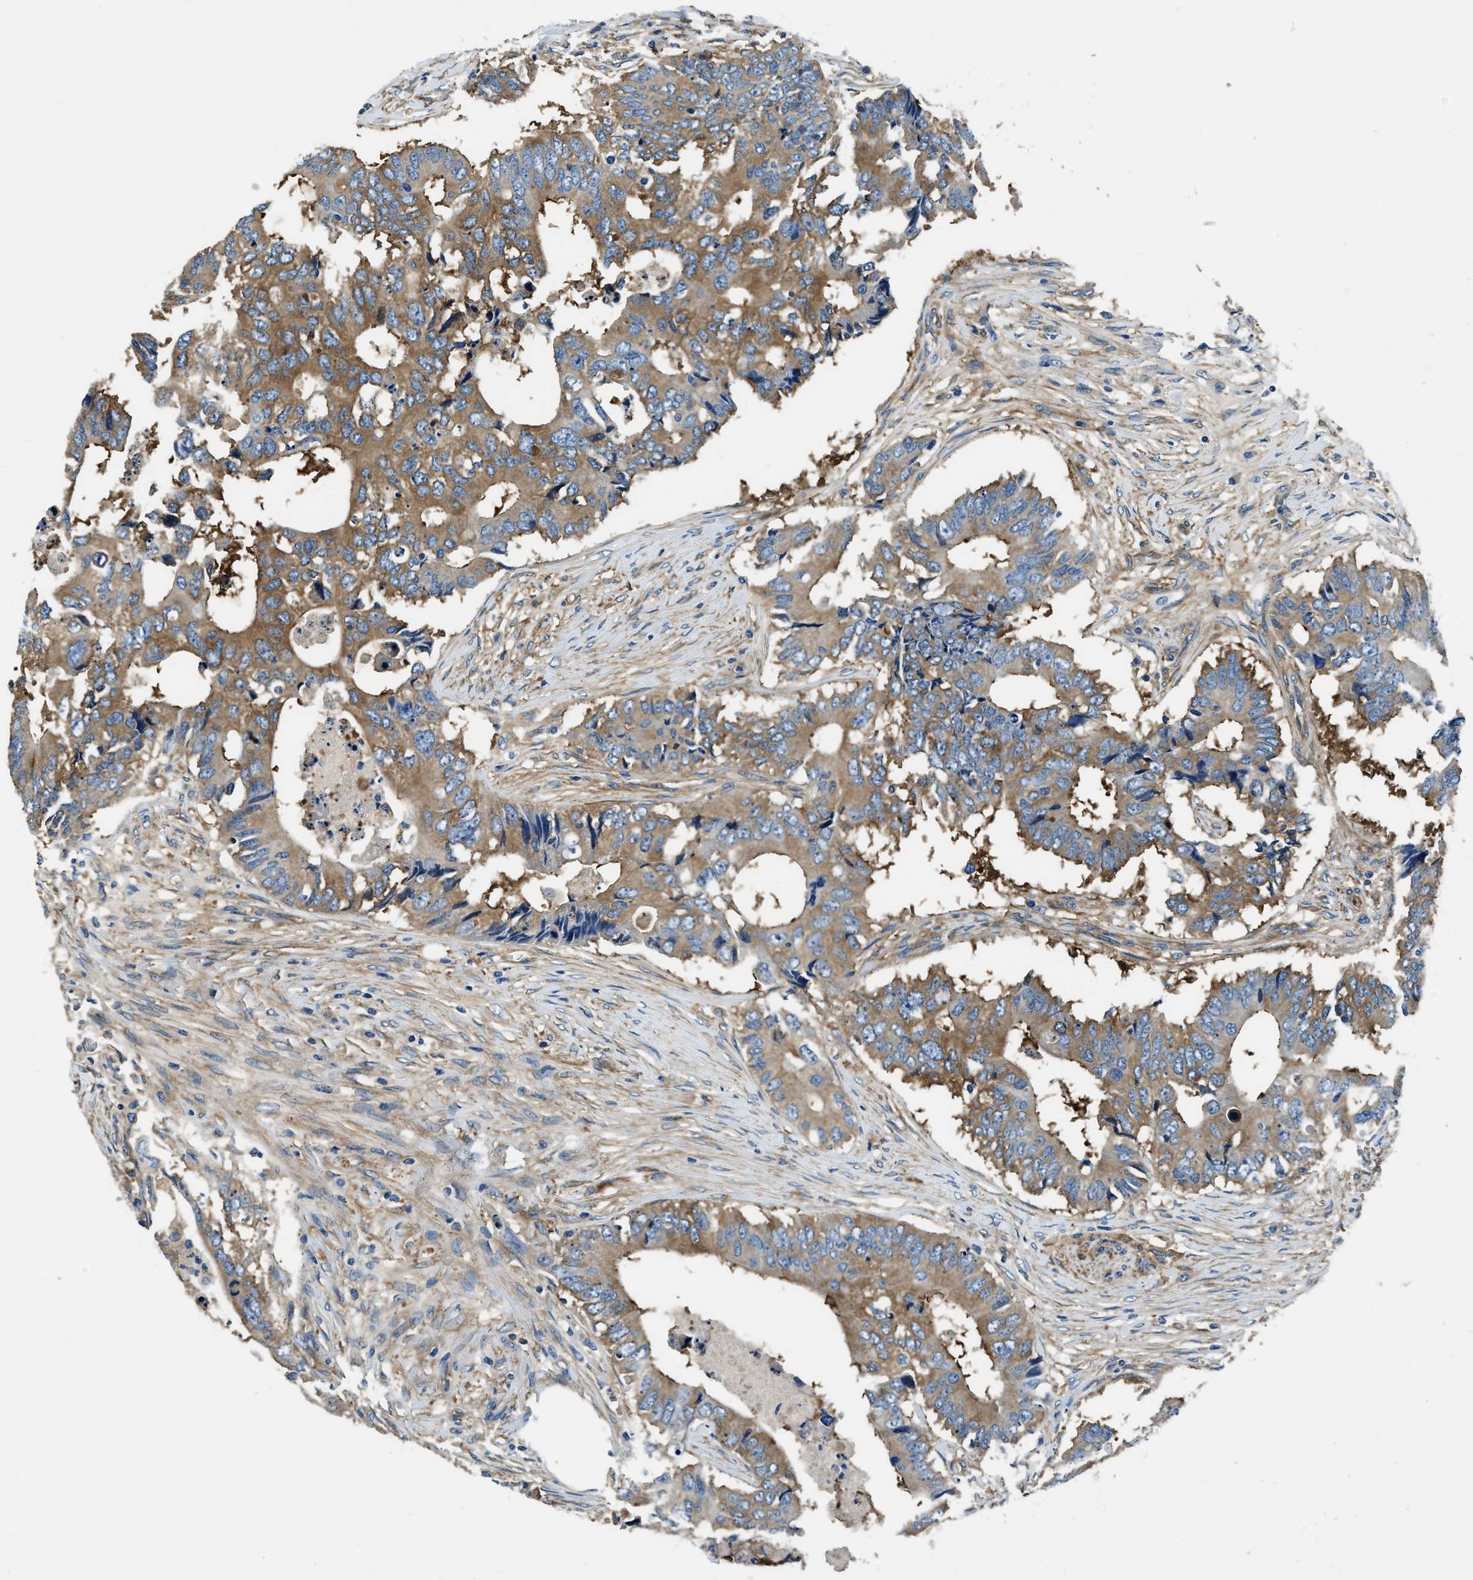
{"staining": {"intensity": "moderate", "quantity": ">75%", "location": "cytoplasmic/membranous"}, "tissue": "colorectal cancer", "cell_type": "Tumor cells", "image_type": "cancer", "snomed": [{"axis": "morphology", "description": "Adenocarcinoma, NOS"}, {"axis": "topography", "description": "Colon"}], "caption": "A histopathology image of human adenocarcinoma (colorectal) stained for a protein displays moderate cytoplasmic/membranous brown staining in tumor cells.", "gene": "EEA1", "patient": {"sex": "male", "age": 71}}